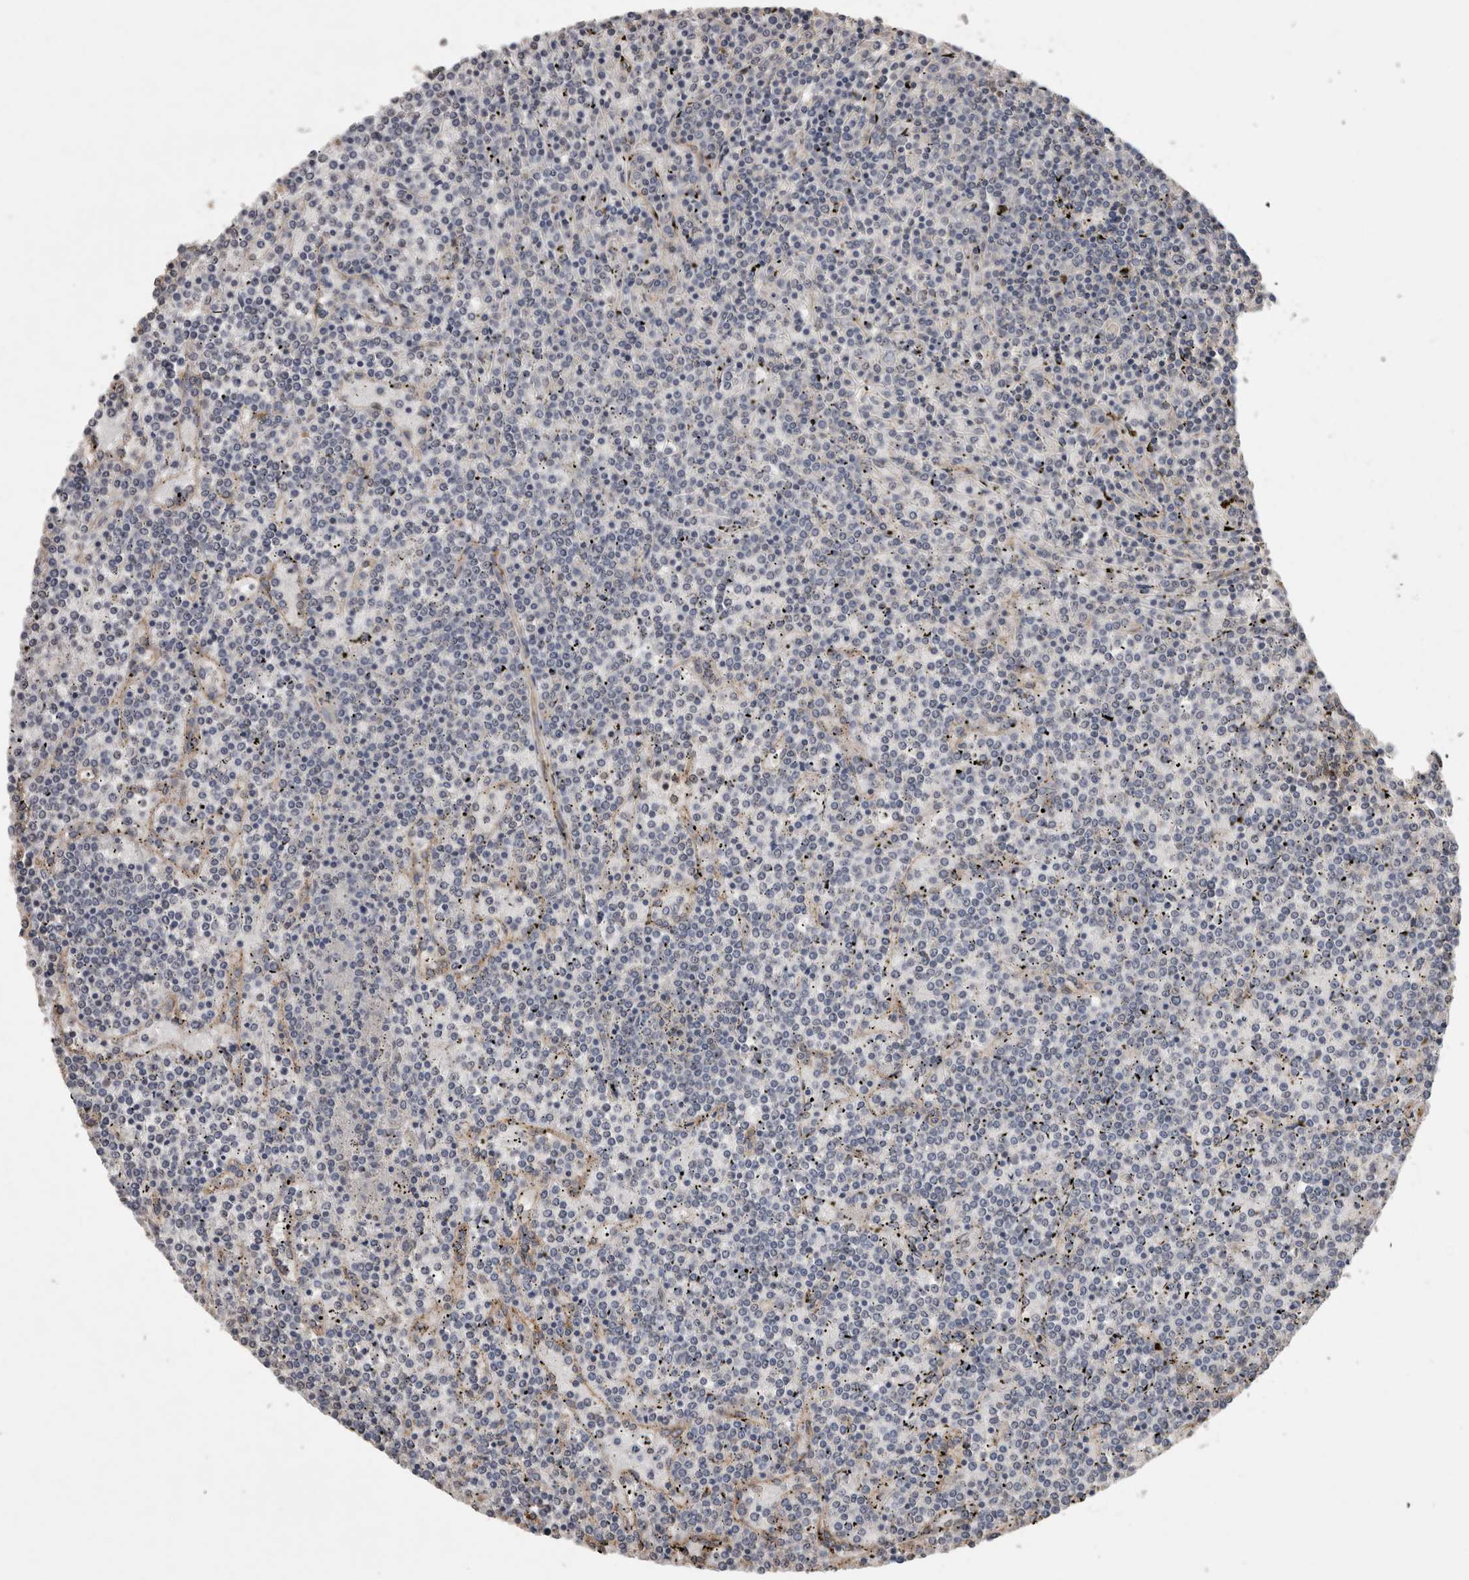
{"staining": {"intensity": "negative", "quantity": "none", "location": "none"}, "tissue": "lymphoma", "cell_type": "Tumor cells", "image_type": "cancer", "snomed": [{"axis": "morphology", "description": "Malignant lymphoma, non-Hodgkin's type, Low grade"}, {"axis": "topography", "description": "Spleen"}], "caption": "Immunohistochemistry (IHC) of human lymphoma reveals no staining in tumor cells. (Brightfield microscopy of DAB (3,3'-diaminobenzidine) IHC at high magnification).", "gene": "RECK", "patient": {"sex": "female", "age": 19}}